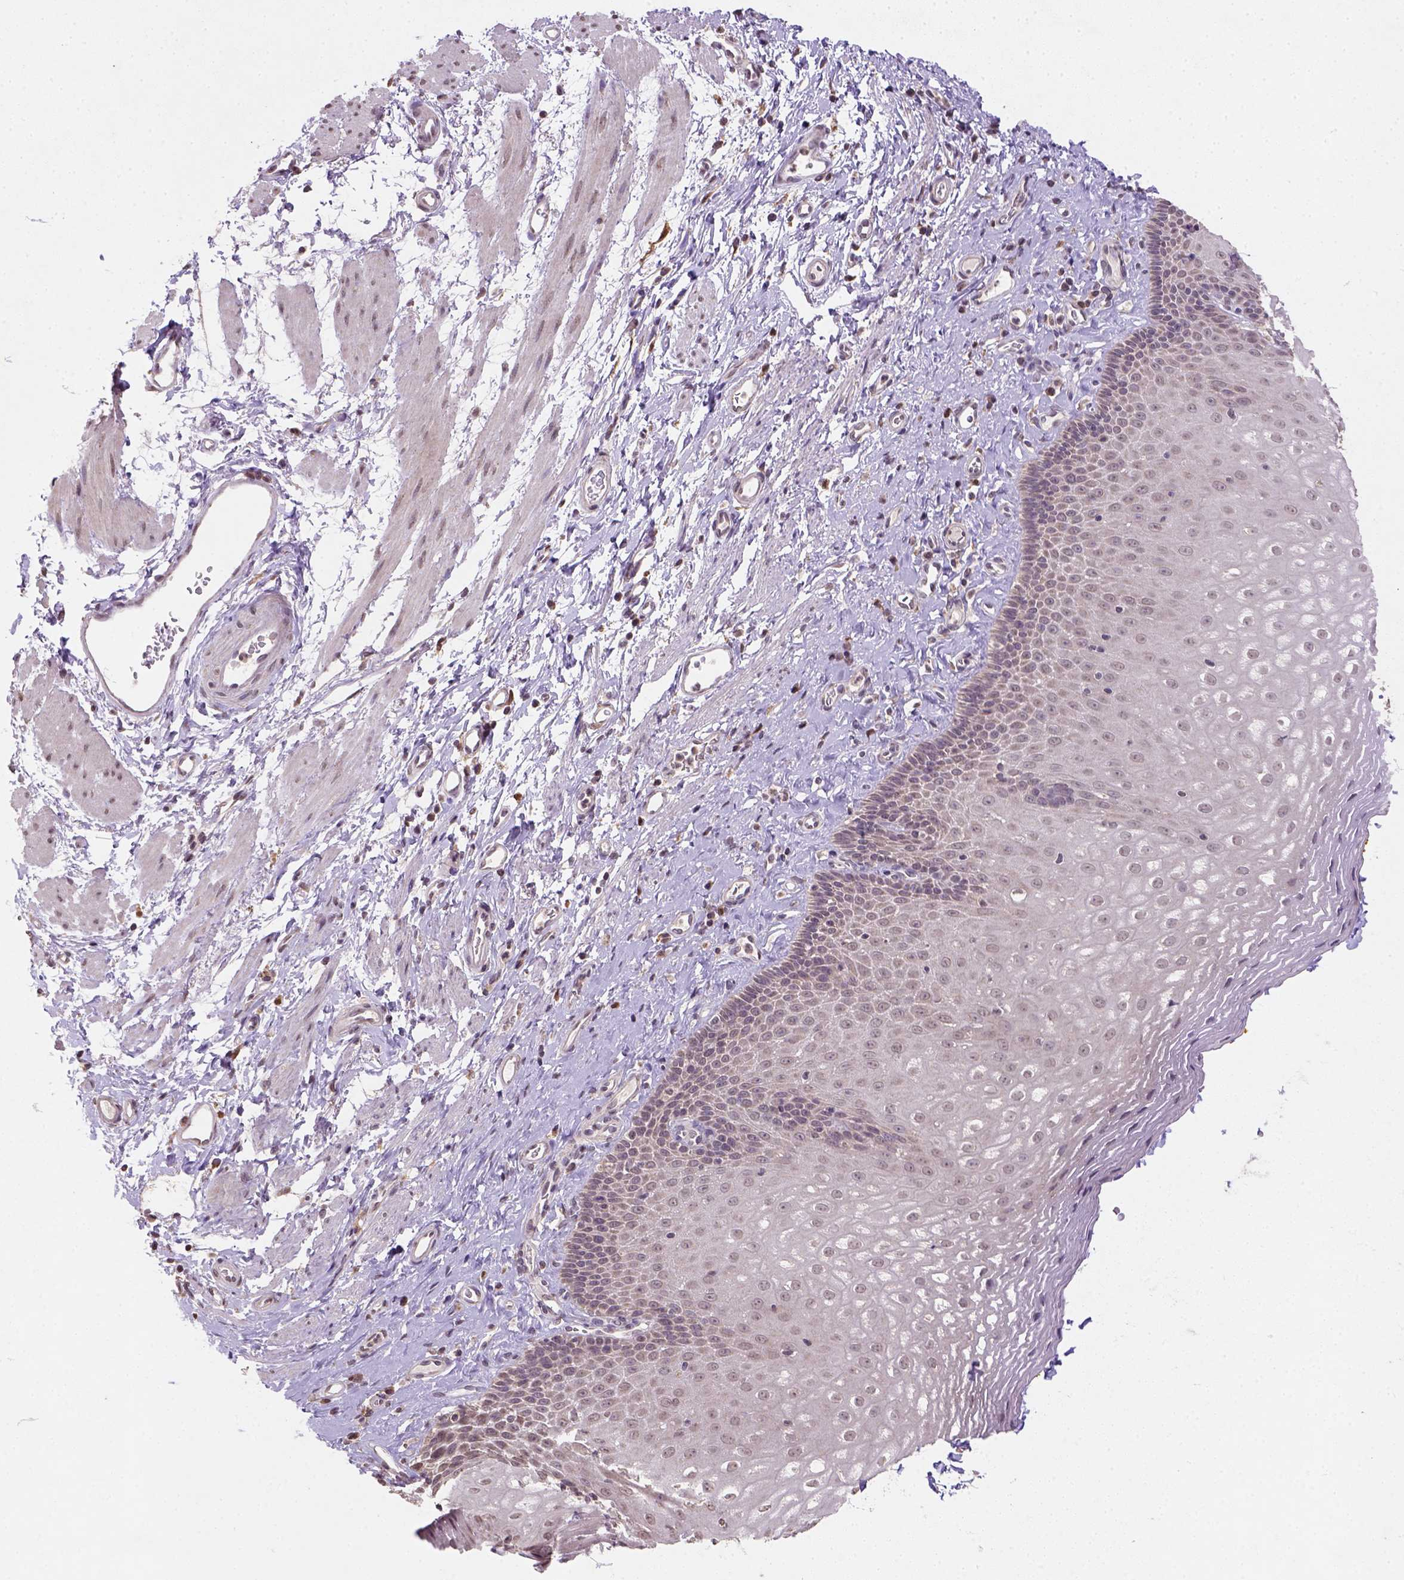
{"staining": {"intensity": "weak", "quantity": "<25%", "location": "cytoplasmic/membranous,nuclear"}, "tissue": "esophagus", "cell_type": "Squamous epithelial cells", "image_type": "normal", "snomed": [{"axis": "morphology", "description": "Normal tissue, NOS"}, {"axis": "topography", "description": "Esophagus"}], "caption": "Micrograph shows no significant protein expression in squamous epithelial cells of normal esophagus. The staining was performed using DAB to visualize the protein expression in brown, while the nuclei were stained in blue with hematoxylin (Magnification: 20x).", "gene": "NUDT10", "patient": {"sex": "female", "age": 68}}